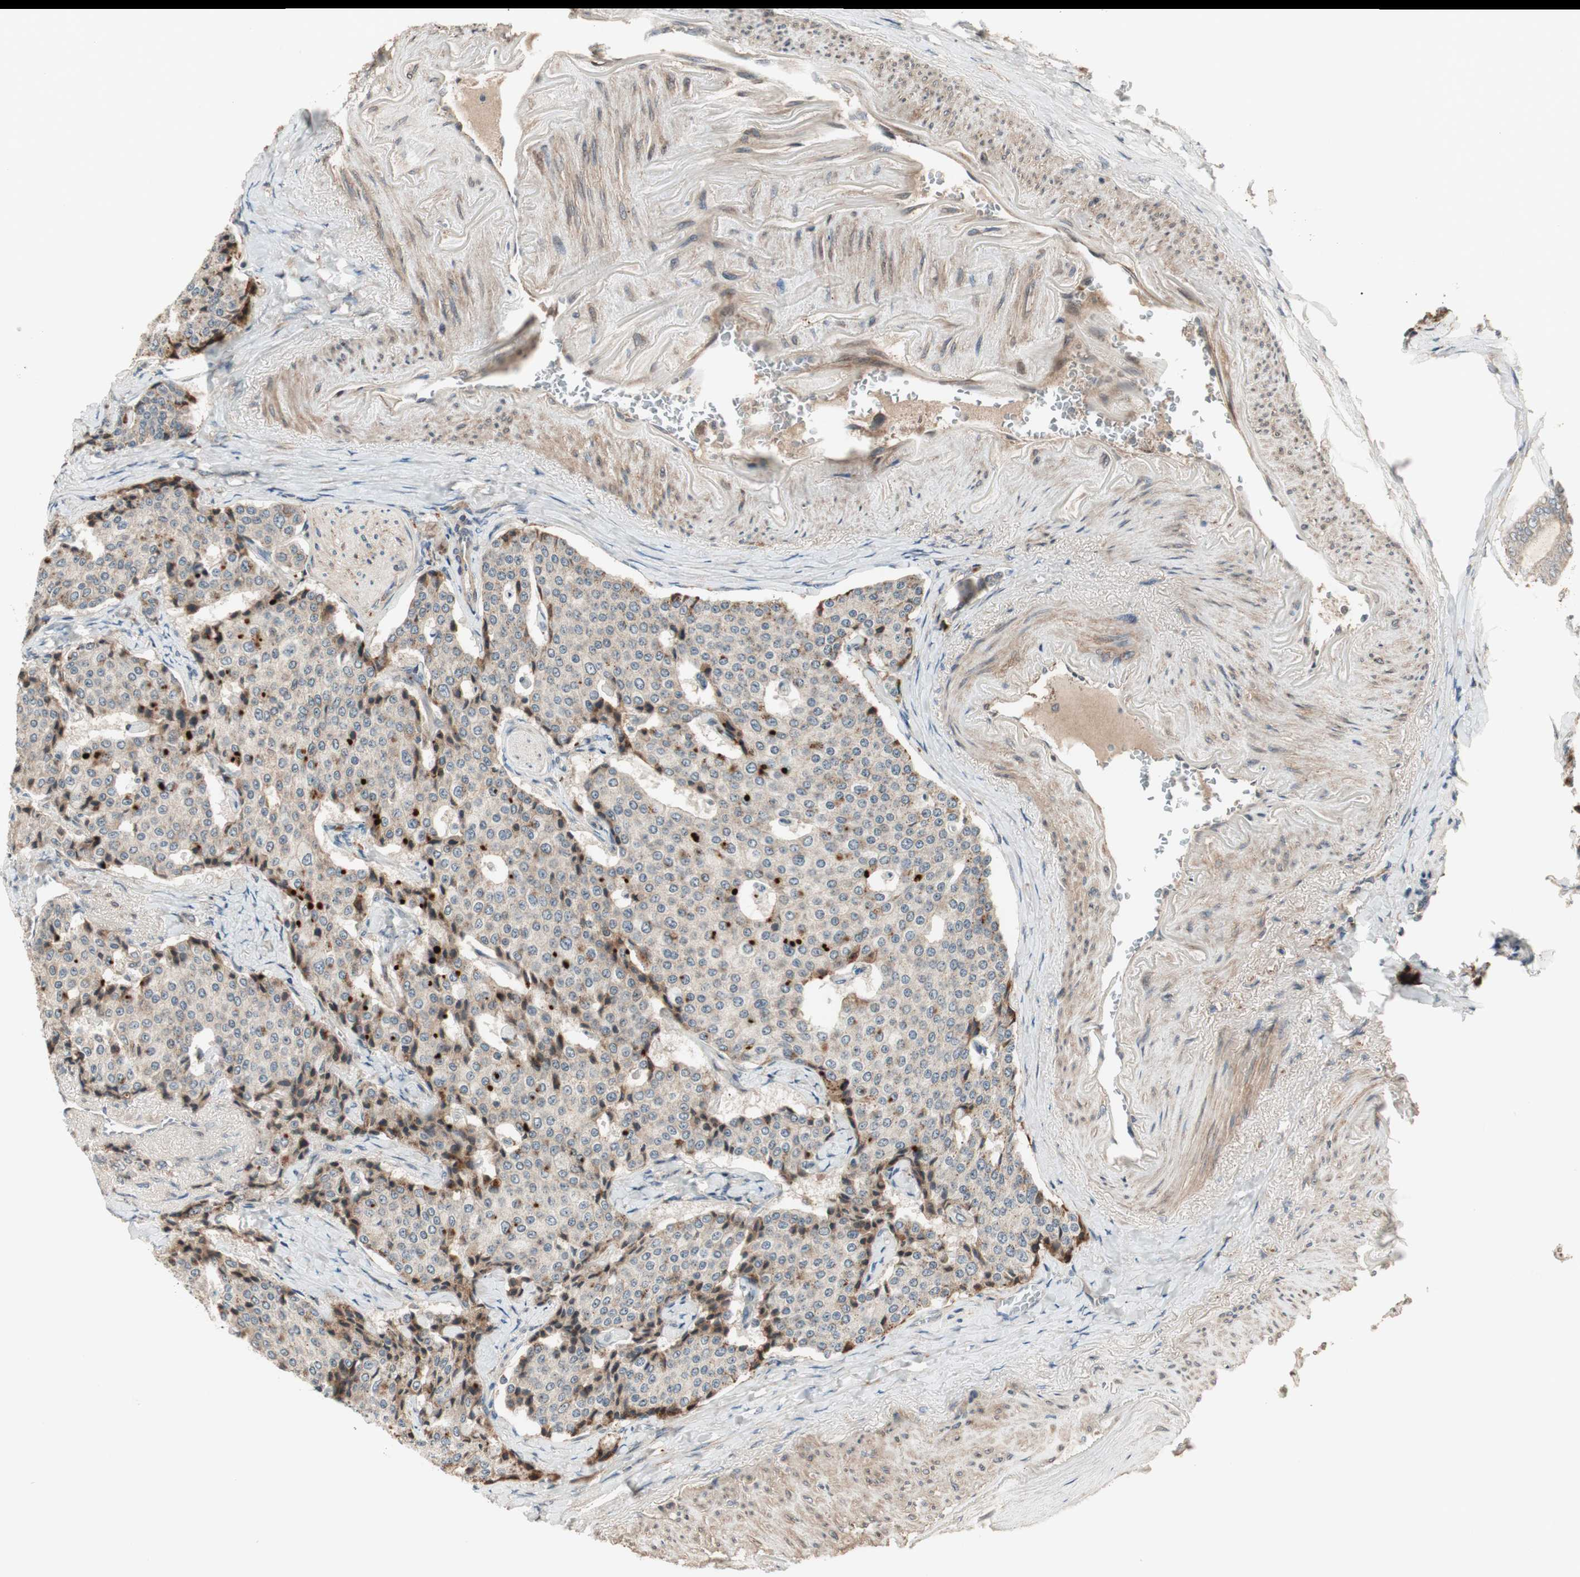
{"staining": {"intensity": "weak", "quantity": "<25%", "location": "cytoplasmic/membranous"}, "tissue": "carcinoid", "cell_type": "Tumor cells", "image_type": "cancer", "snomed": [{"axis": "morphology", "description": "Carcinoid, malignant, NOS"}, {"axis": "topography", "description": "Colon"}], "caption": "High magnification brightfield microscopy of carcinoid stained with DAB (brown) and counterstained with hematoxylin (blue): tumor cells show no significant expression.", "gene": "SFRP1", "patient": {"sex": "female", "age": 61}}